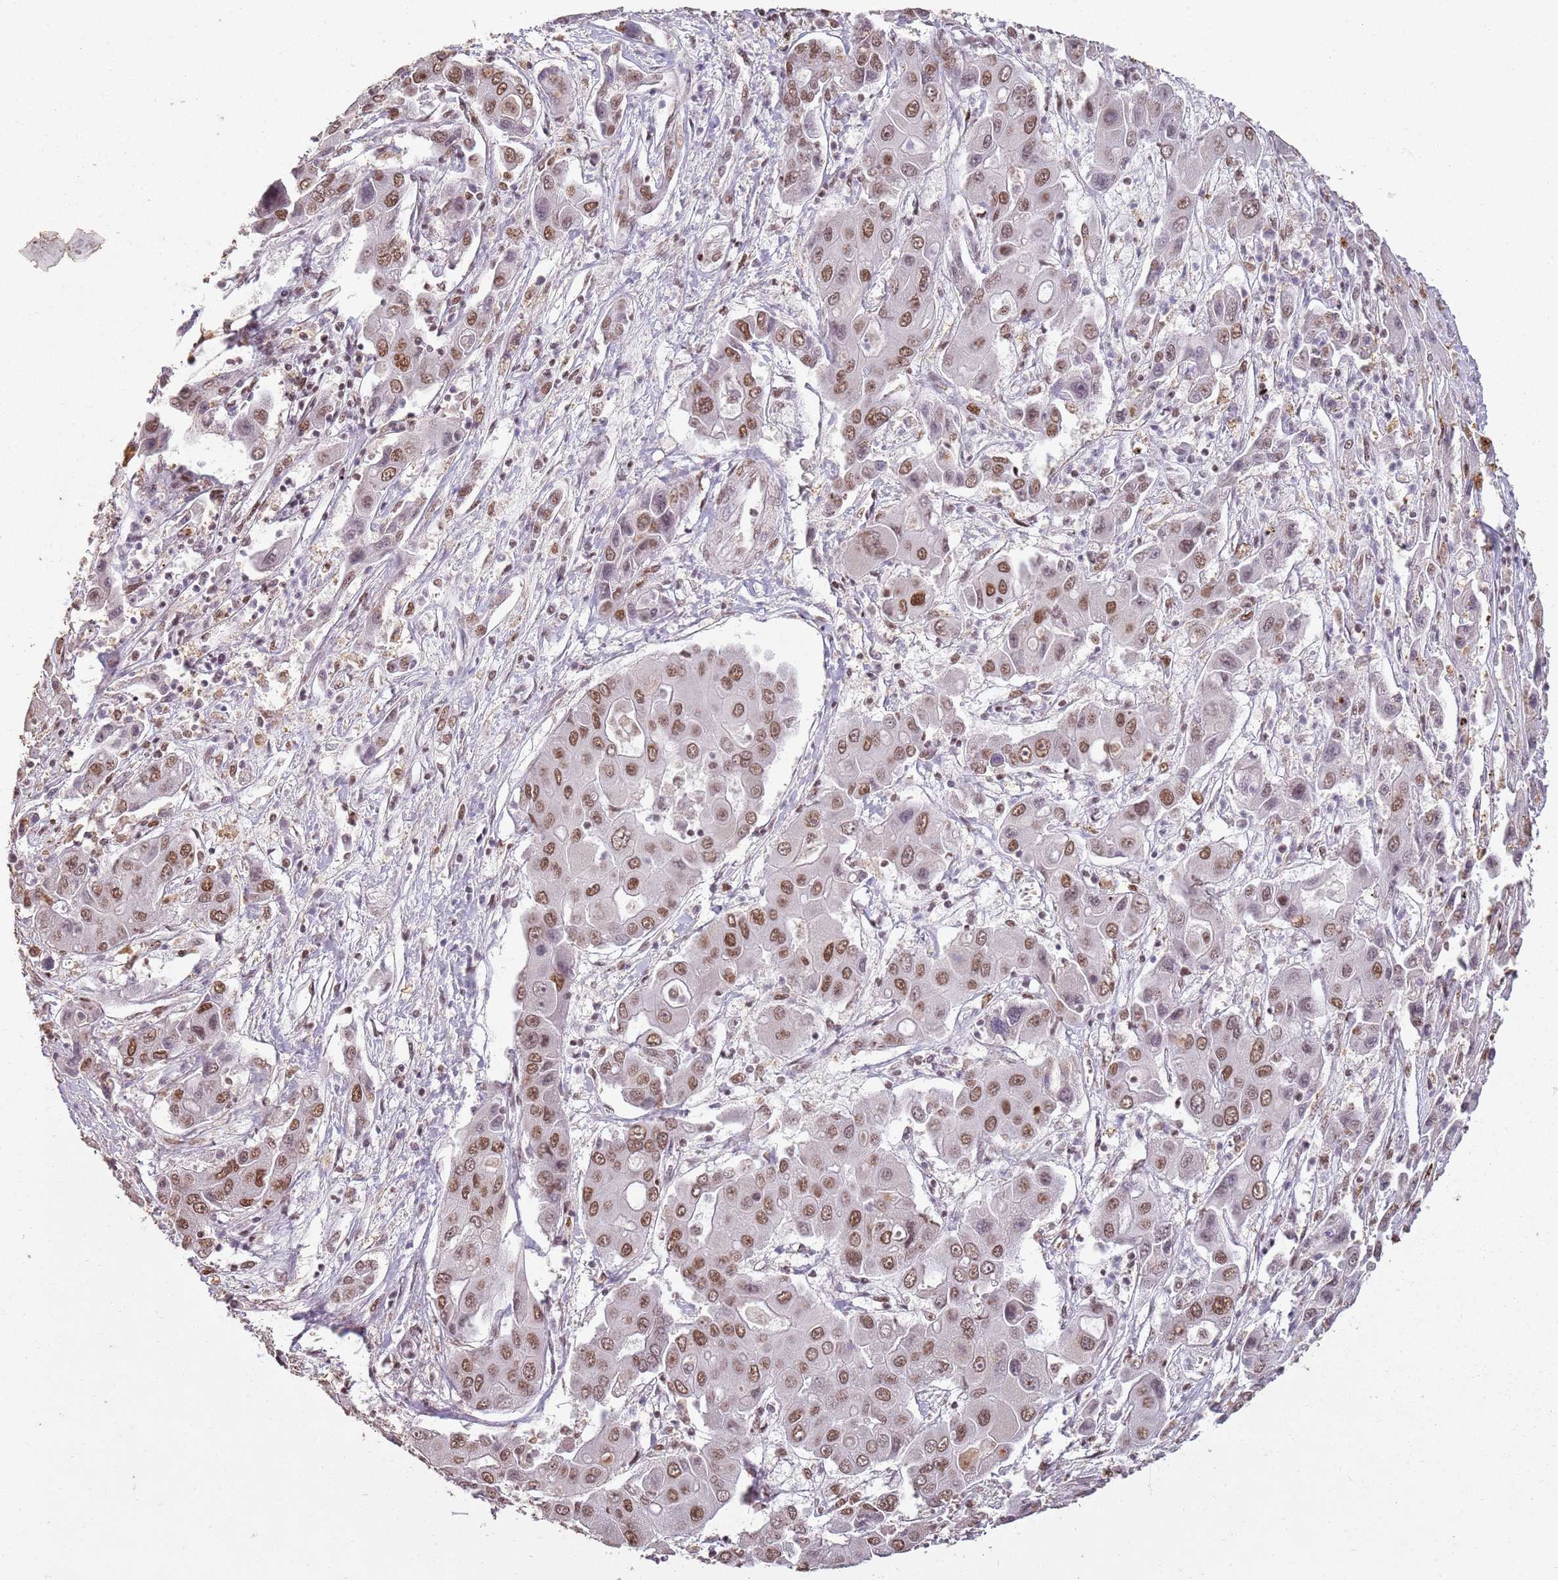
{"staining": {"intensity": "moderate", "quantity": ">75%", "location": "nuclear"}, "tissue": "liver cancer", "cell_type": "Tumor cells", "image_type": "cancer", "snomed": [{"axis": "morphology", "description": "Cholangiocarcinoma"}, {"axis": "topography", "description": "Liver"}], "caption": "A high-resolution image shows immunohistochemistry staining of cholangiocarcinoma (liver), which exhibits moderate nuclear expression in approximately >75% of tumor cells. Immunohistochemistry (ihc) stains the protein in brown and the nuclei are stained blue.", "gene": "ARL14EP", "patient": {"sex": "male", "age": 67}}